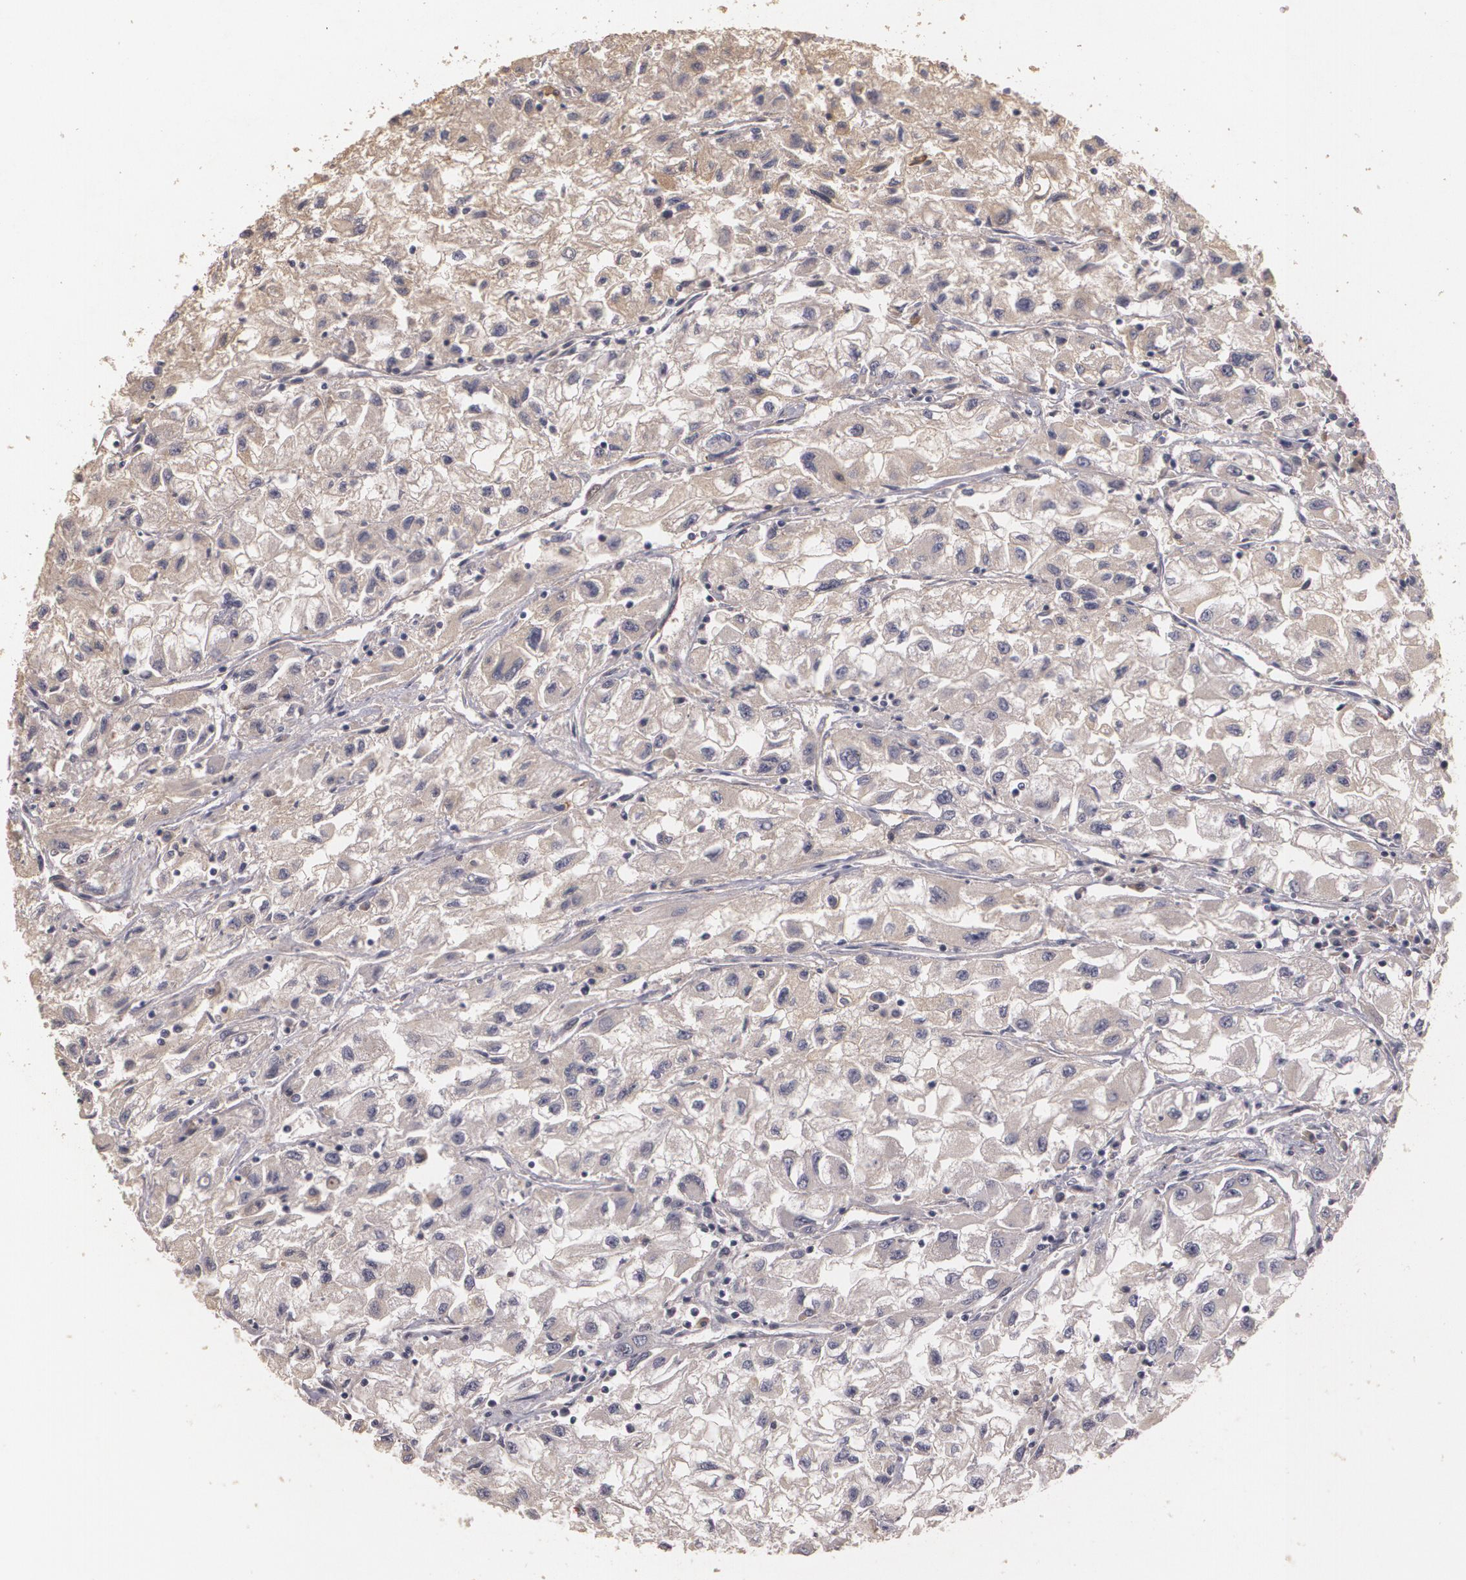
{"staining": {"intensity": "weak", "quantity": "25%-75%", "location": "cytoplasmic/membranous"}, "tissue": "renal cancer", "cell_type": "Tumor cells", "image_type": "cancer", "snomed": [{"axis": "morphology", "description": "Adenocarcinoma, NOS"}, {"axis": "topography", "description": "Kidney"}], "caption": "Human adenocarcinoma (renal) stained with a brown dye demonstrates weak cytoplasmic/membranous positive staining in approximately 25%-75% of tumor cells.", "gene": "BRCA1", "patient": {"sex": "male", "age": 59}}